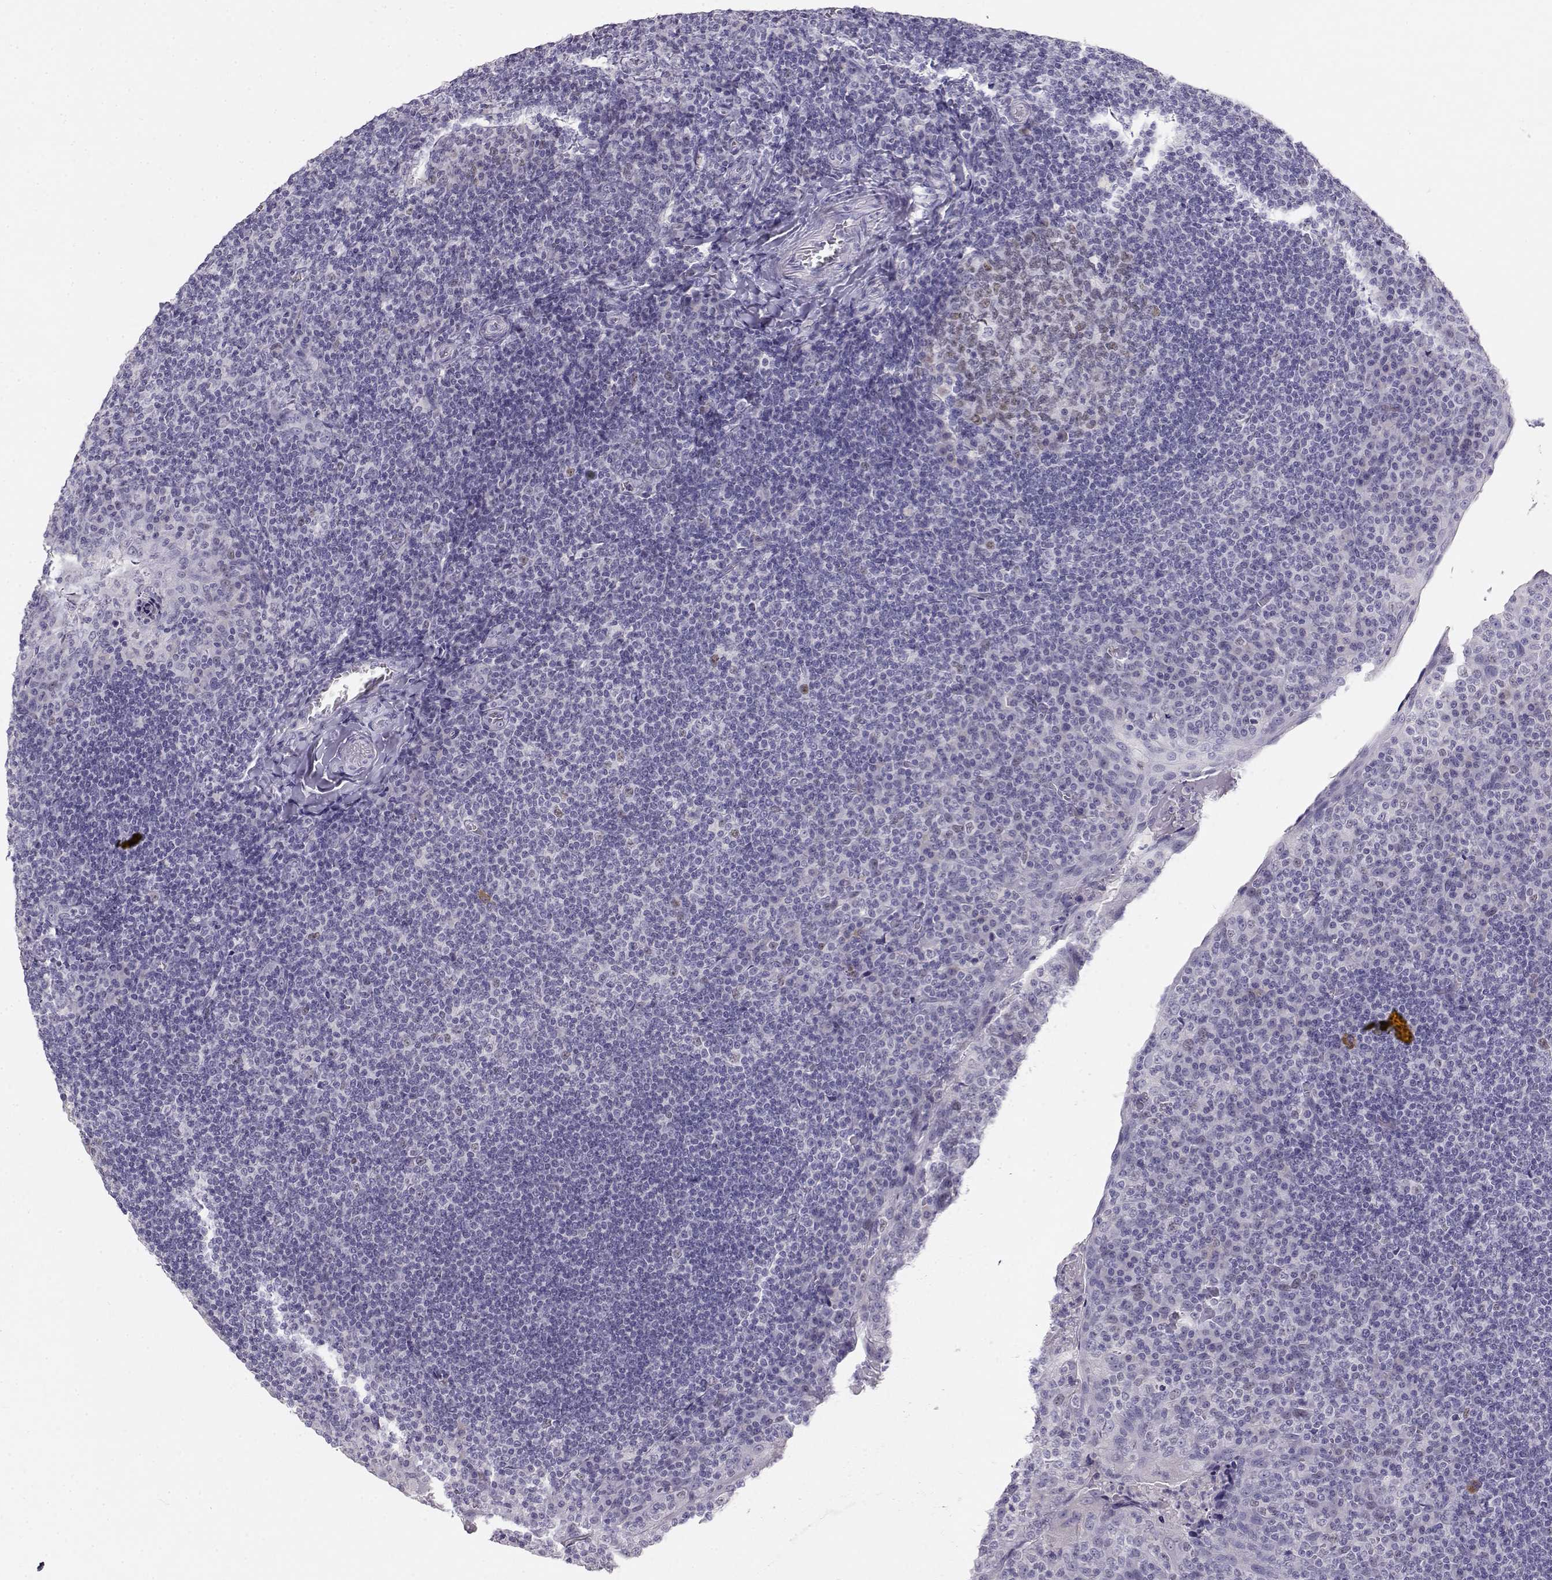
{"staining": {"intensity": "weak", "quantity": "<25%", "location": "nuclear"}, "tissue": "tonsil", "cell_type": "Germinal center cells", "image_type": "normal", "snomed": [{"axis": "morphology", "description": "Normal tissue, NOS"}, {"axis": "topography", "description": "Tonsil"}], "caption": "A high-resolution photomicrograph shows IHC staining of benign tonsil, which shows no significant expression in germinal center cells. Nuclei are stained in blue.", "gene": "OPN5", "patient": {"sex": "male", "age": 17}}